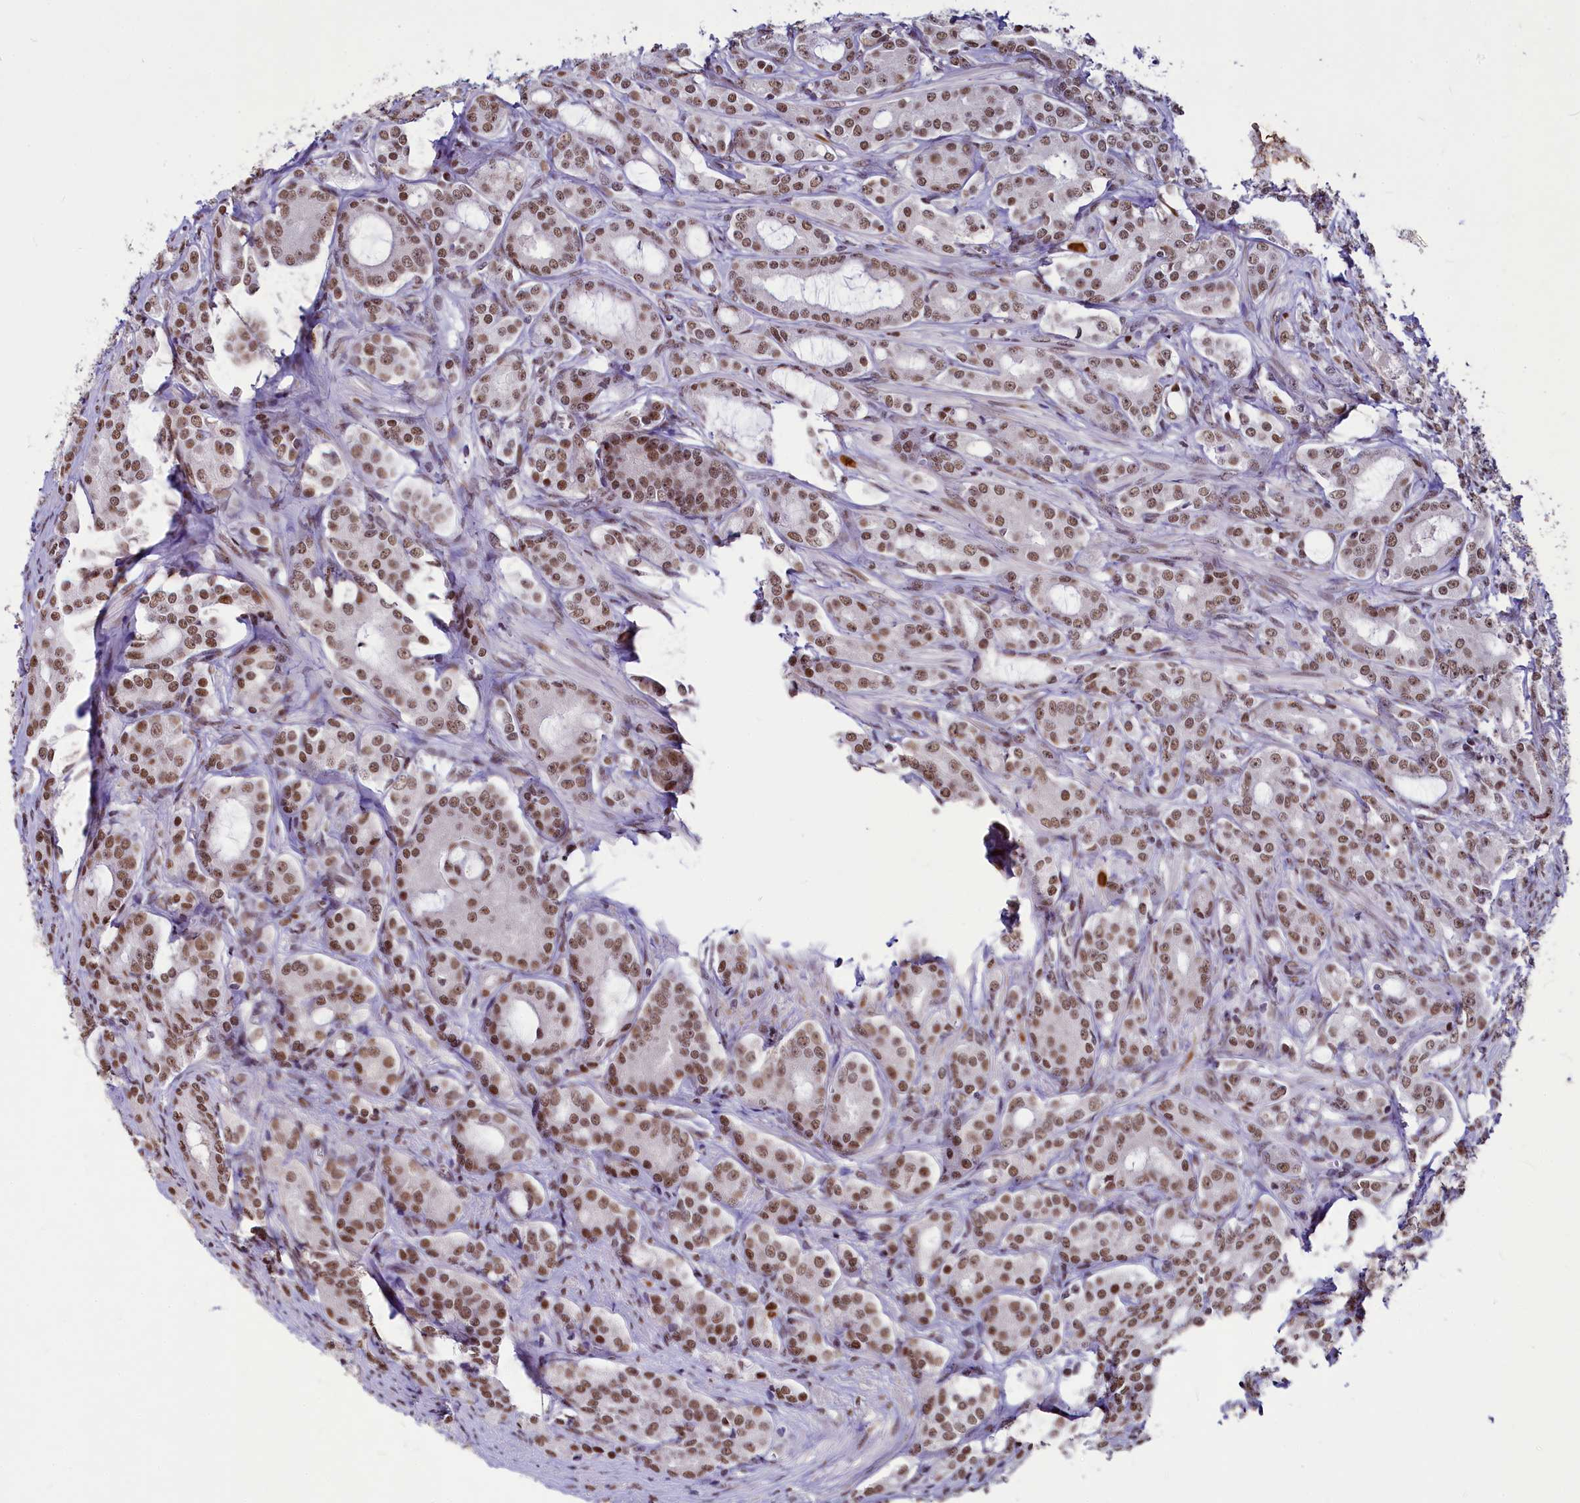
{"staining": {"intensity": "moderate", "quantity": ">75%", "location": "nuclear"}, "tissue": "prostate cancer", "cell_type": "Tumor cells", "image_type": "cancer", "snomed": [{"axis": "morphology", "description": "Adenocarcinoma, High grade"}, {"axis": "topography", "description": "Prostate"}], "caption": "A brown stain shows moderate nuclear expression of a protein in prostate cancer tumor cells.", "gene": "PARPBP", "patient": {"sex": "male", "age": 72}}